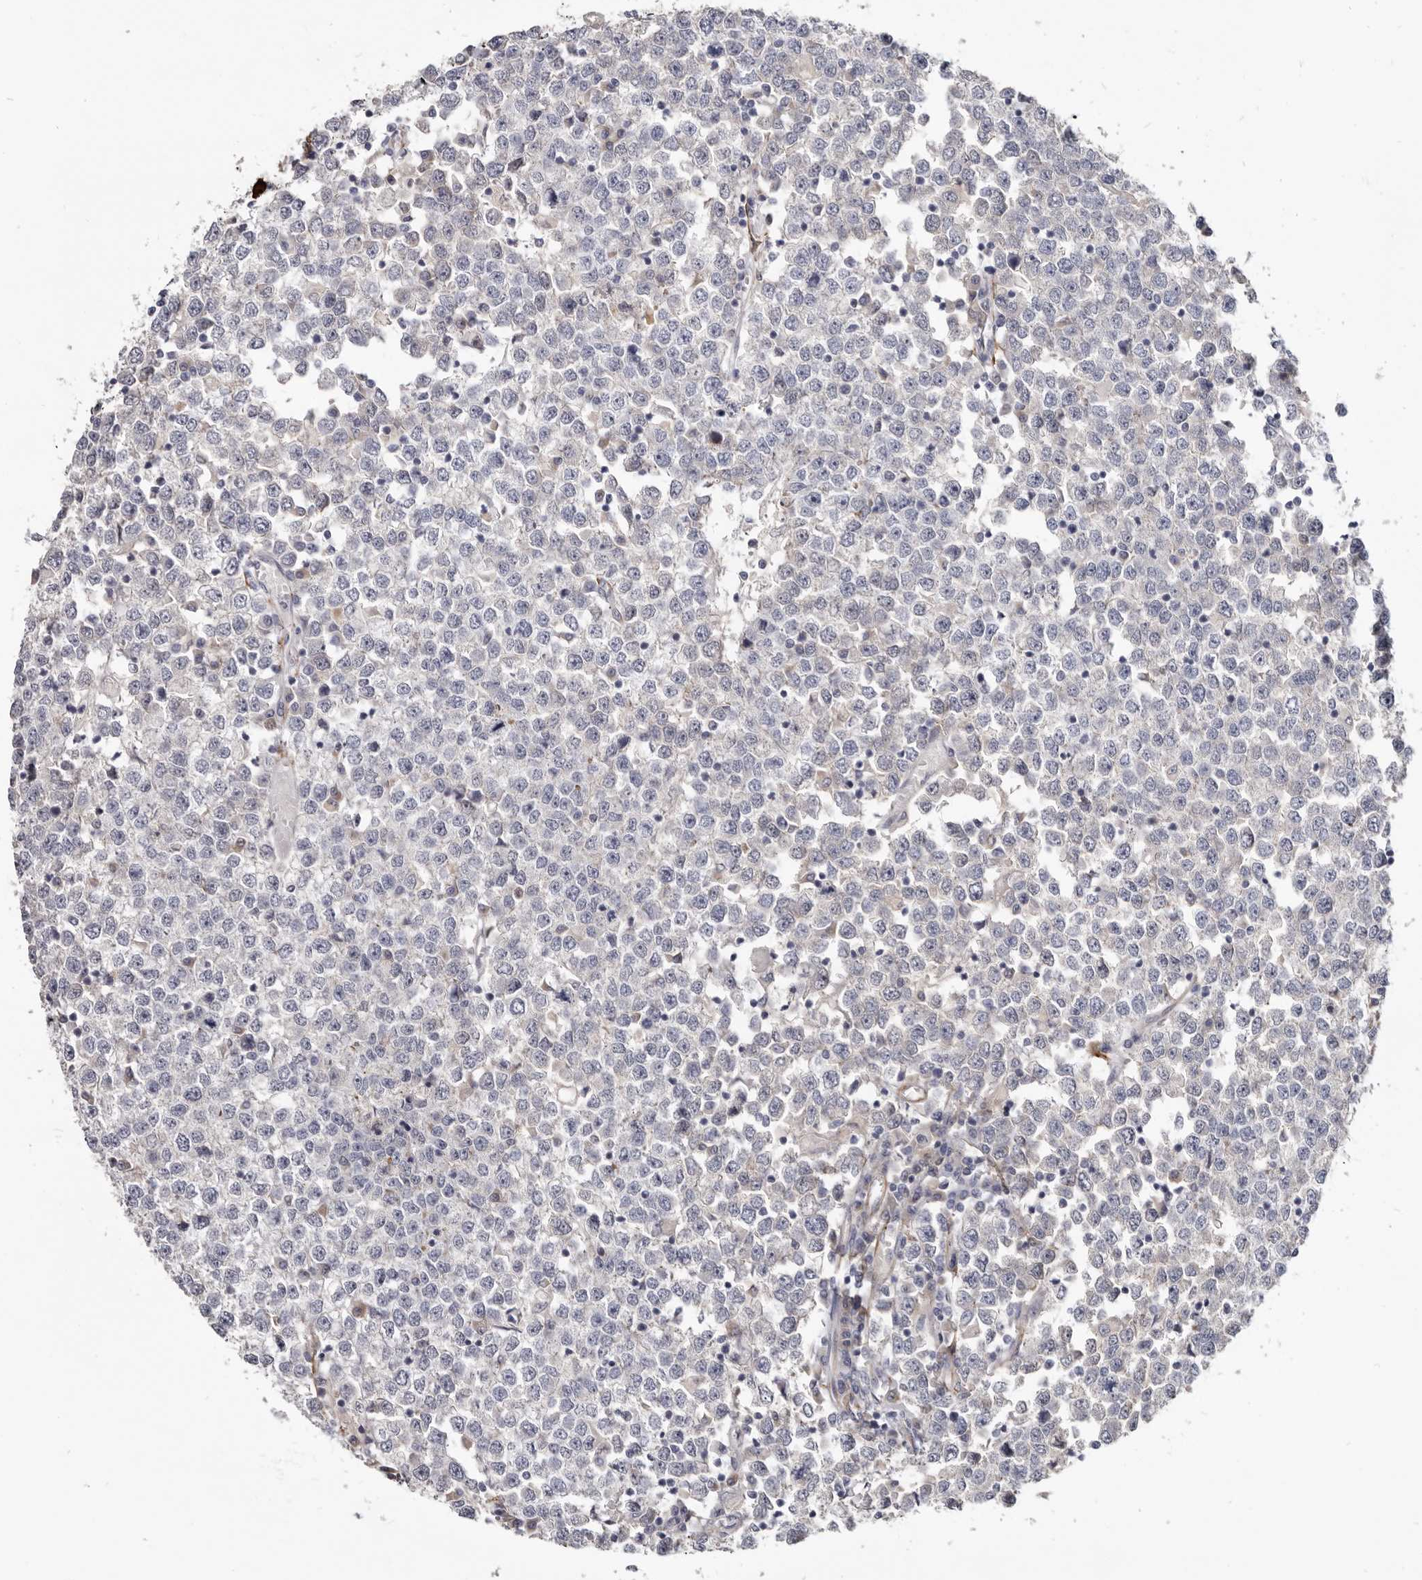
{"staining": {"intensity": "negative", "quantity": "none", "location": "none"}, "tissue": "testis cancer", "cell_type": "Tumor cells", "image_type": "cancer", "snomed": [{"axis": "morphology", "description": "Seminoma, NOS"}, {"axis": "topography", "description": "Testis"}], "caption": "Photomicrograph shows no significant protein expression in tumor cells of testis cancer (seminoma). The staining is performed using DAB brown chromogen with nuclei counter-stained in using hematoxylin.", "gene": "CGN", "patient": {"sex": "male", "age": 65}}